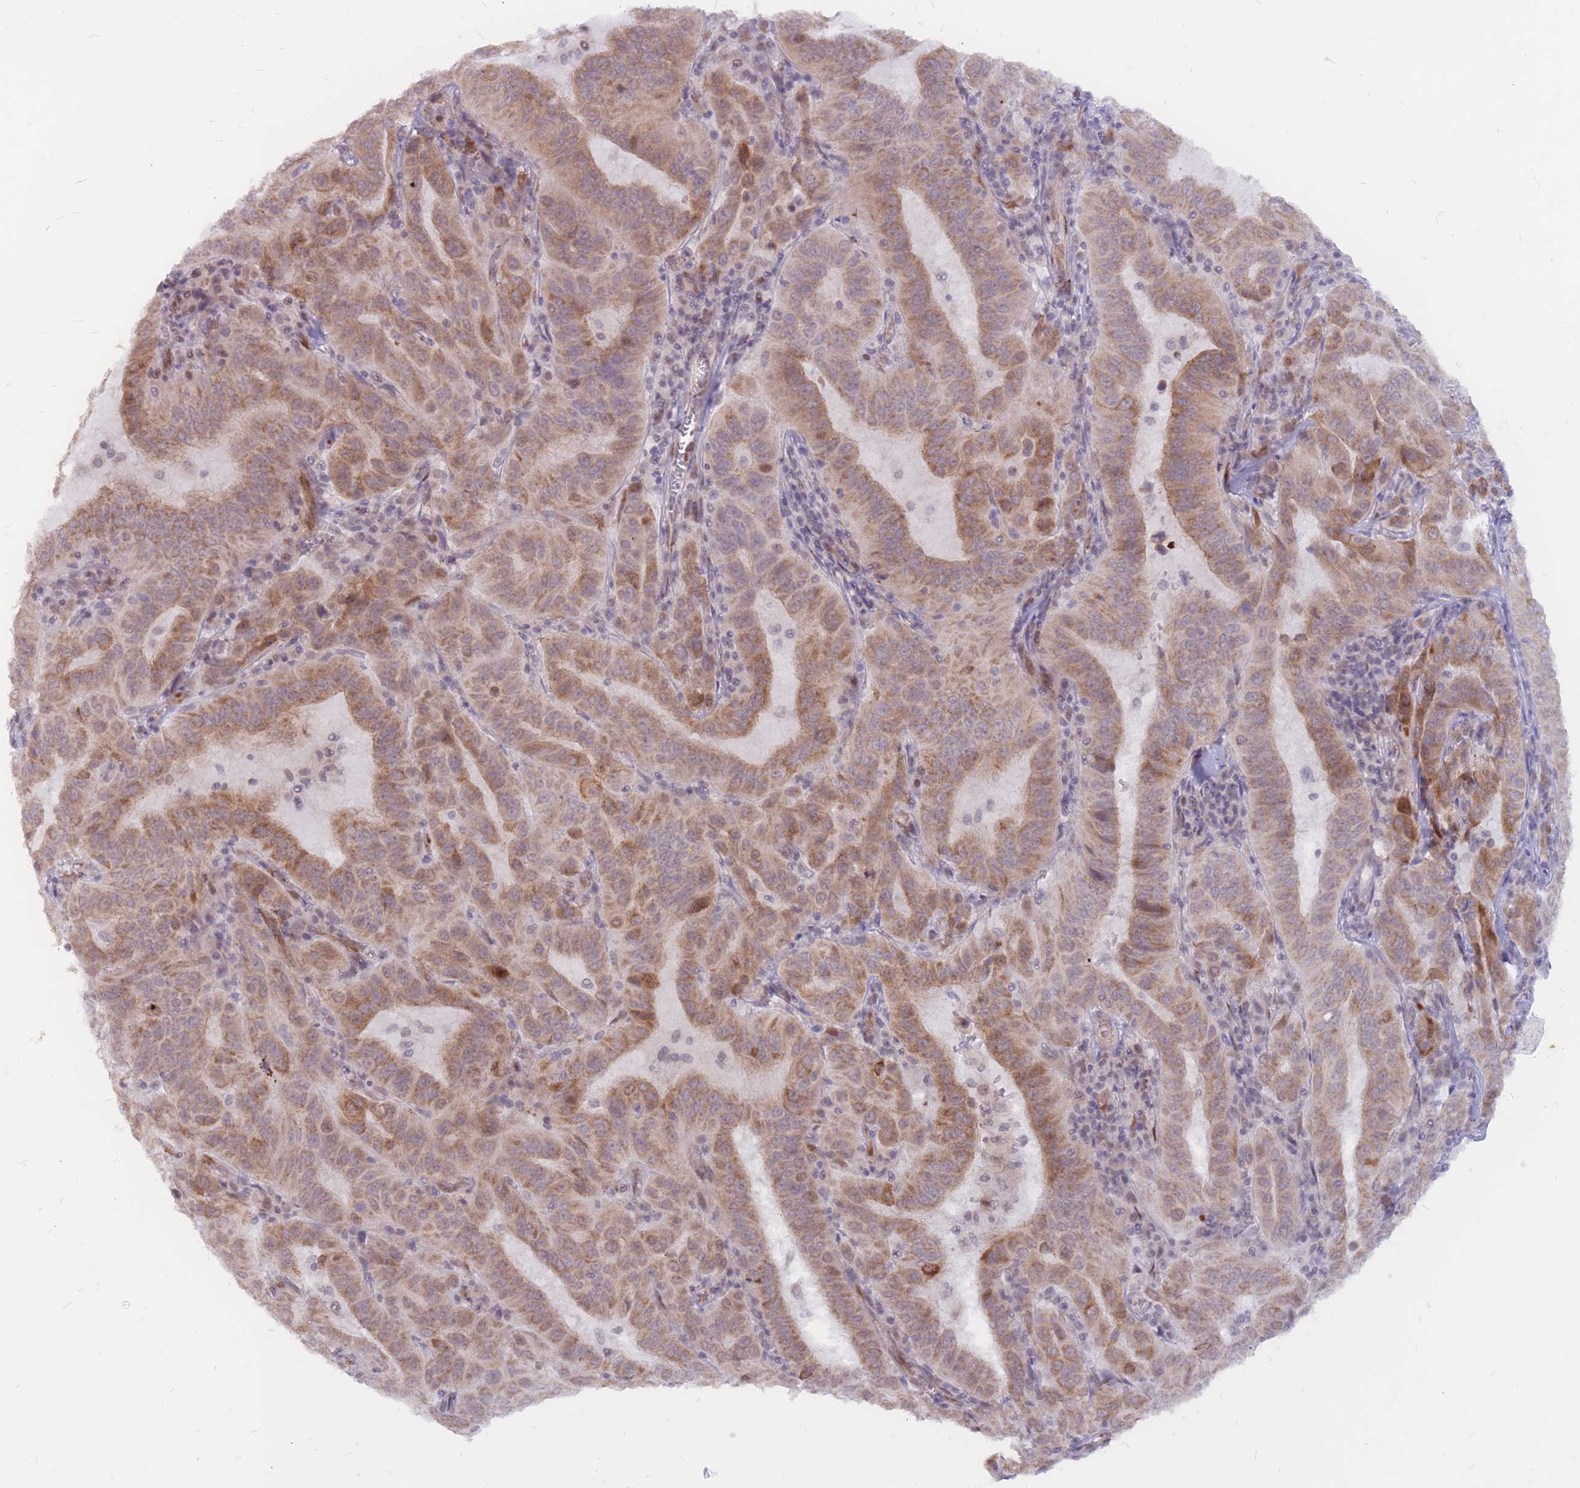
{"staining": {"intensity": "moderate", "quantity": ">75%", "location": "cytoplasmic/membranous"}, "tissue": "pancreatic cancer", "cell_type": "Tumor cells", "image_type": "cancer", "snomed": [{"axis": "morphology", "description": "Adenocarcinoma, NOS"}, {"axis": "topography", "description": "Pancreas"}], "caption": "Pancreatic cancer (adenocarcinoma) stained with DAB (3,3'-diaminobenzidine) IHC shows medium levels of moderate cytoplasmic/membranous positivity in approximately >75% of tumor cells. Using DAB (3,3'-diaminobenzidine) (brown) and hematoxylin (blue) stains, captured at high magnification using brightfield microscopy.", "gene": "ADD2", "patient": {"sex": "male", "age": 63}}